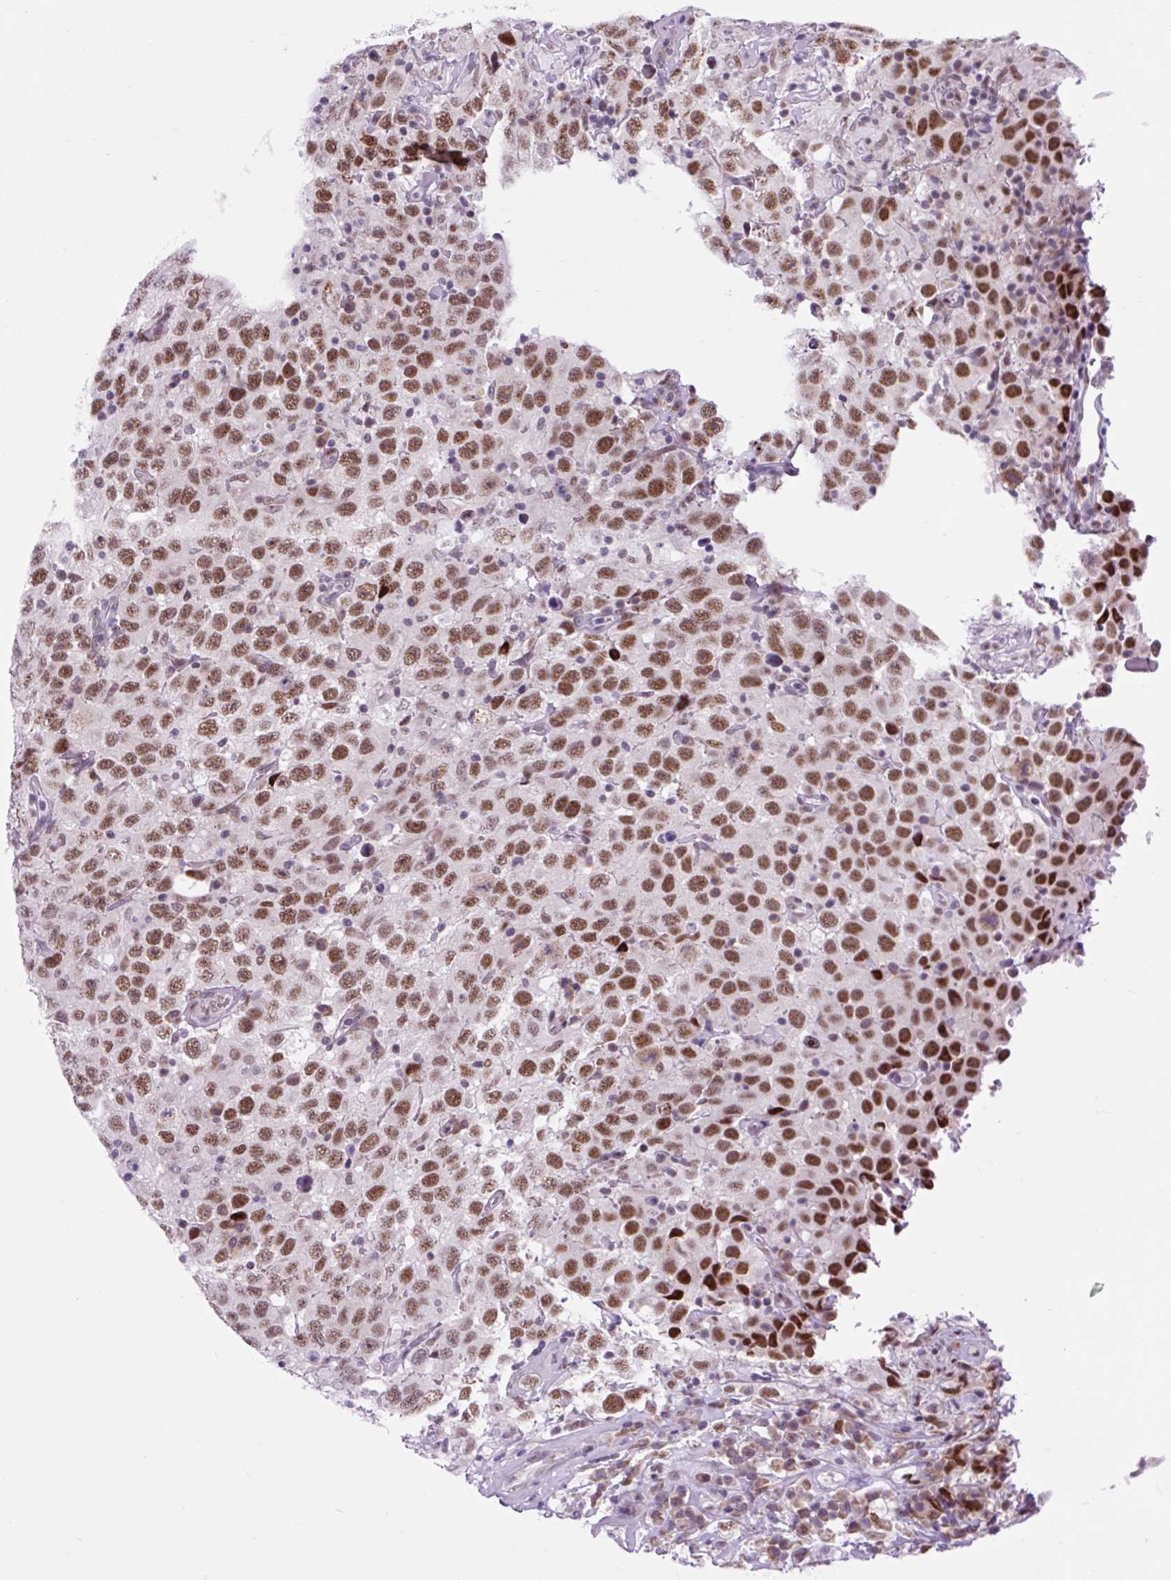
{"staining": {"intensity": "moderate", "quantity": ">75%", "location": "nuclear"}, "tissue": "testis cancer", "cell_type": "Tumor cells", "image_type": "cancer", "snomed": [{"axis": "morphology", "description": "Seminoma, NOS"}, {"axis": "topography", "description": "Testis"}], "caption": "This micrograph displays IHC staining of testis seminoma, with medium moderate nuclear positivity in approximately >75% of tumor cells.", "gene": "CLK2", "patient": {"sex": "male", "age": 41}}